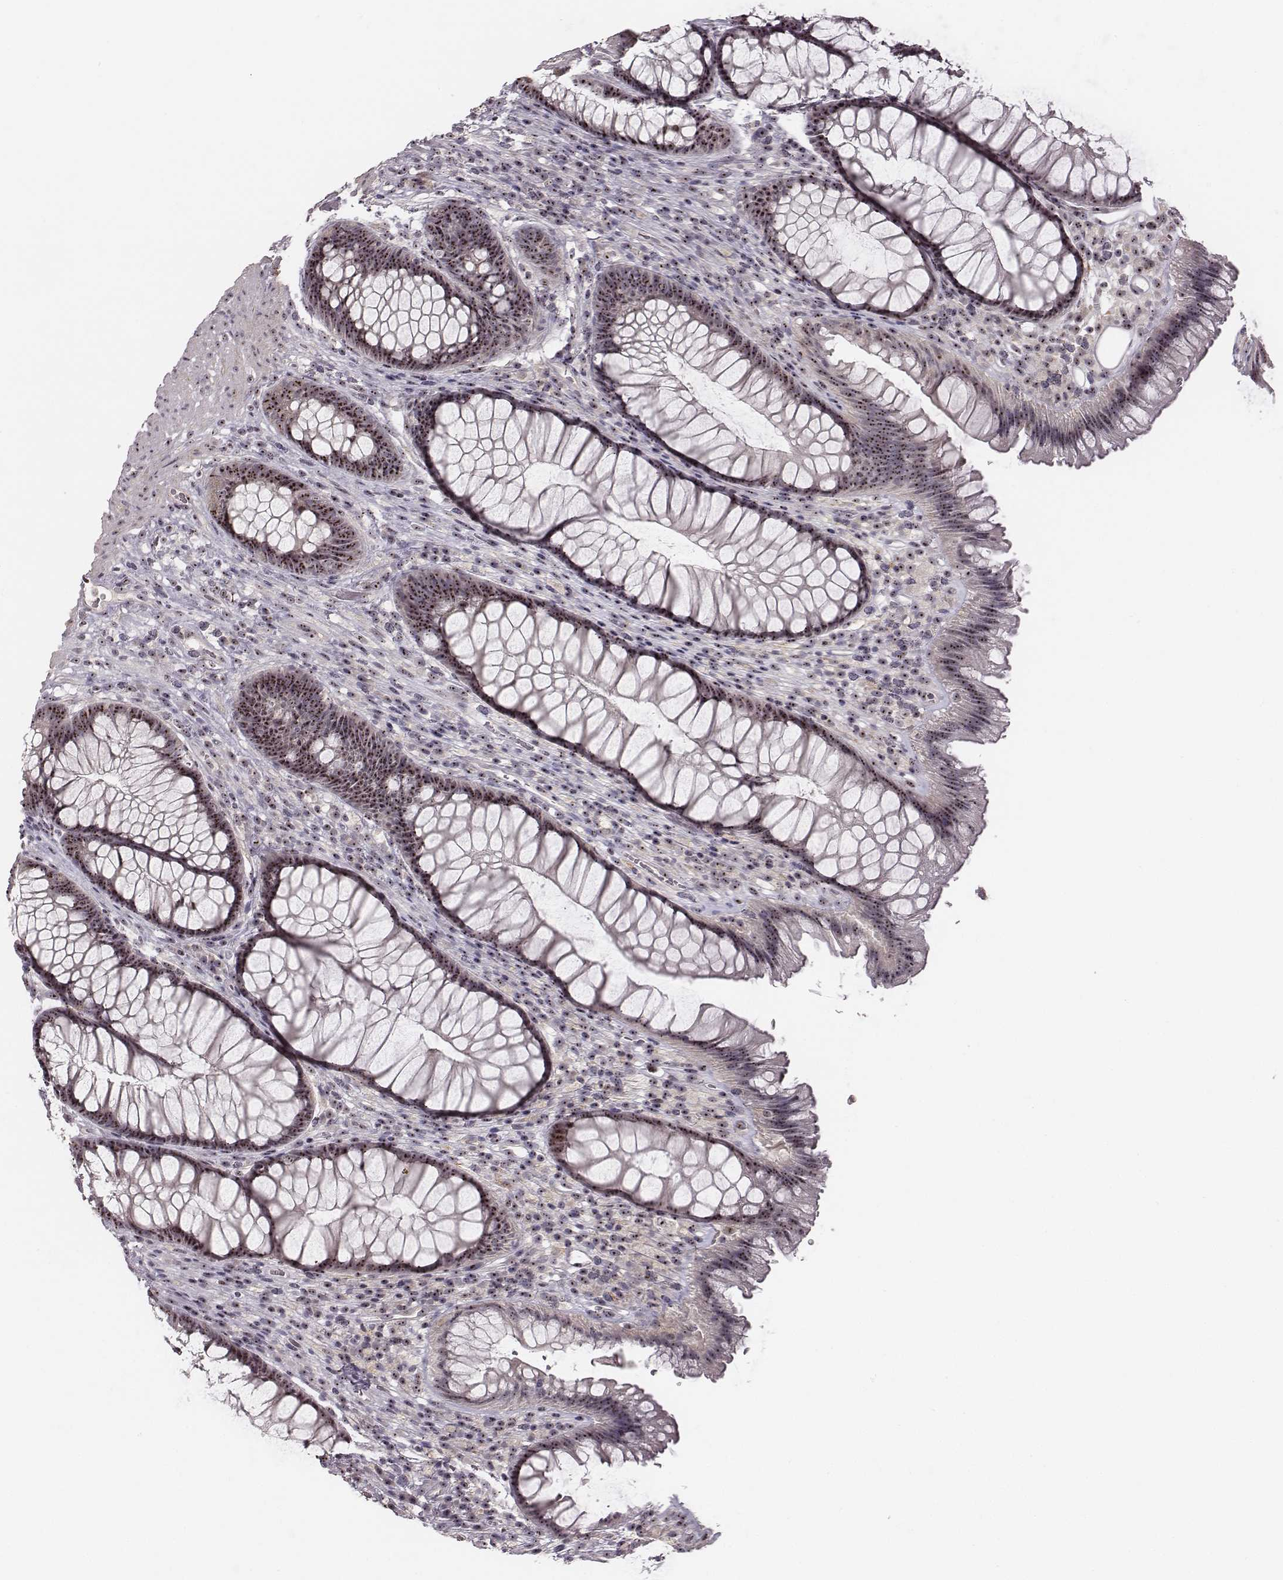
{"staining": {"intensity": "moderate", "quantity": ">75%", "location": "nuclear"}, "tissue": "rectum", "cell_type": "Glandular cells", "image_type": "normal", "snomed": [{"axis": "morphology", "description": "Normal tissue, NOS"}, {"axis": "topography", "description": "Smooth muscle"}, {"axis": "topography", "description": "Rectum"}], "caption": "Human rectum stained with a brown dye exhibits moderate nuclear positive staining in about >75% of glandular cells.", "gene": "NOP56", "patient": {"sex": "male", "age": 53}}